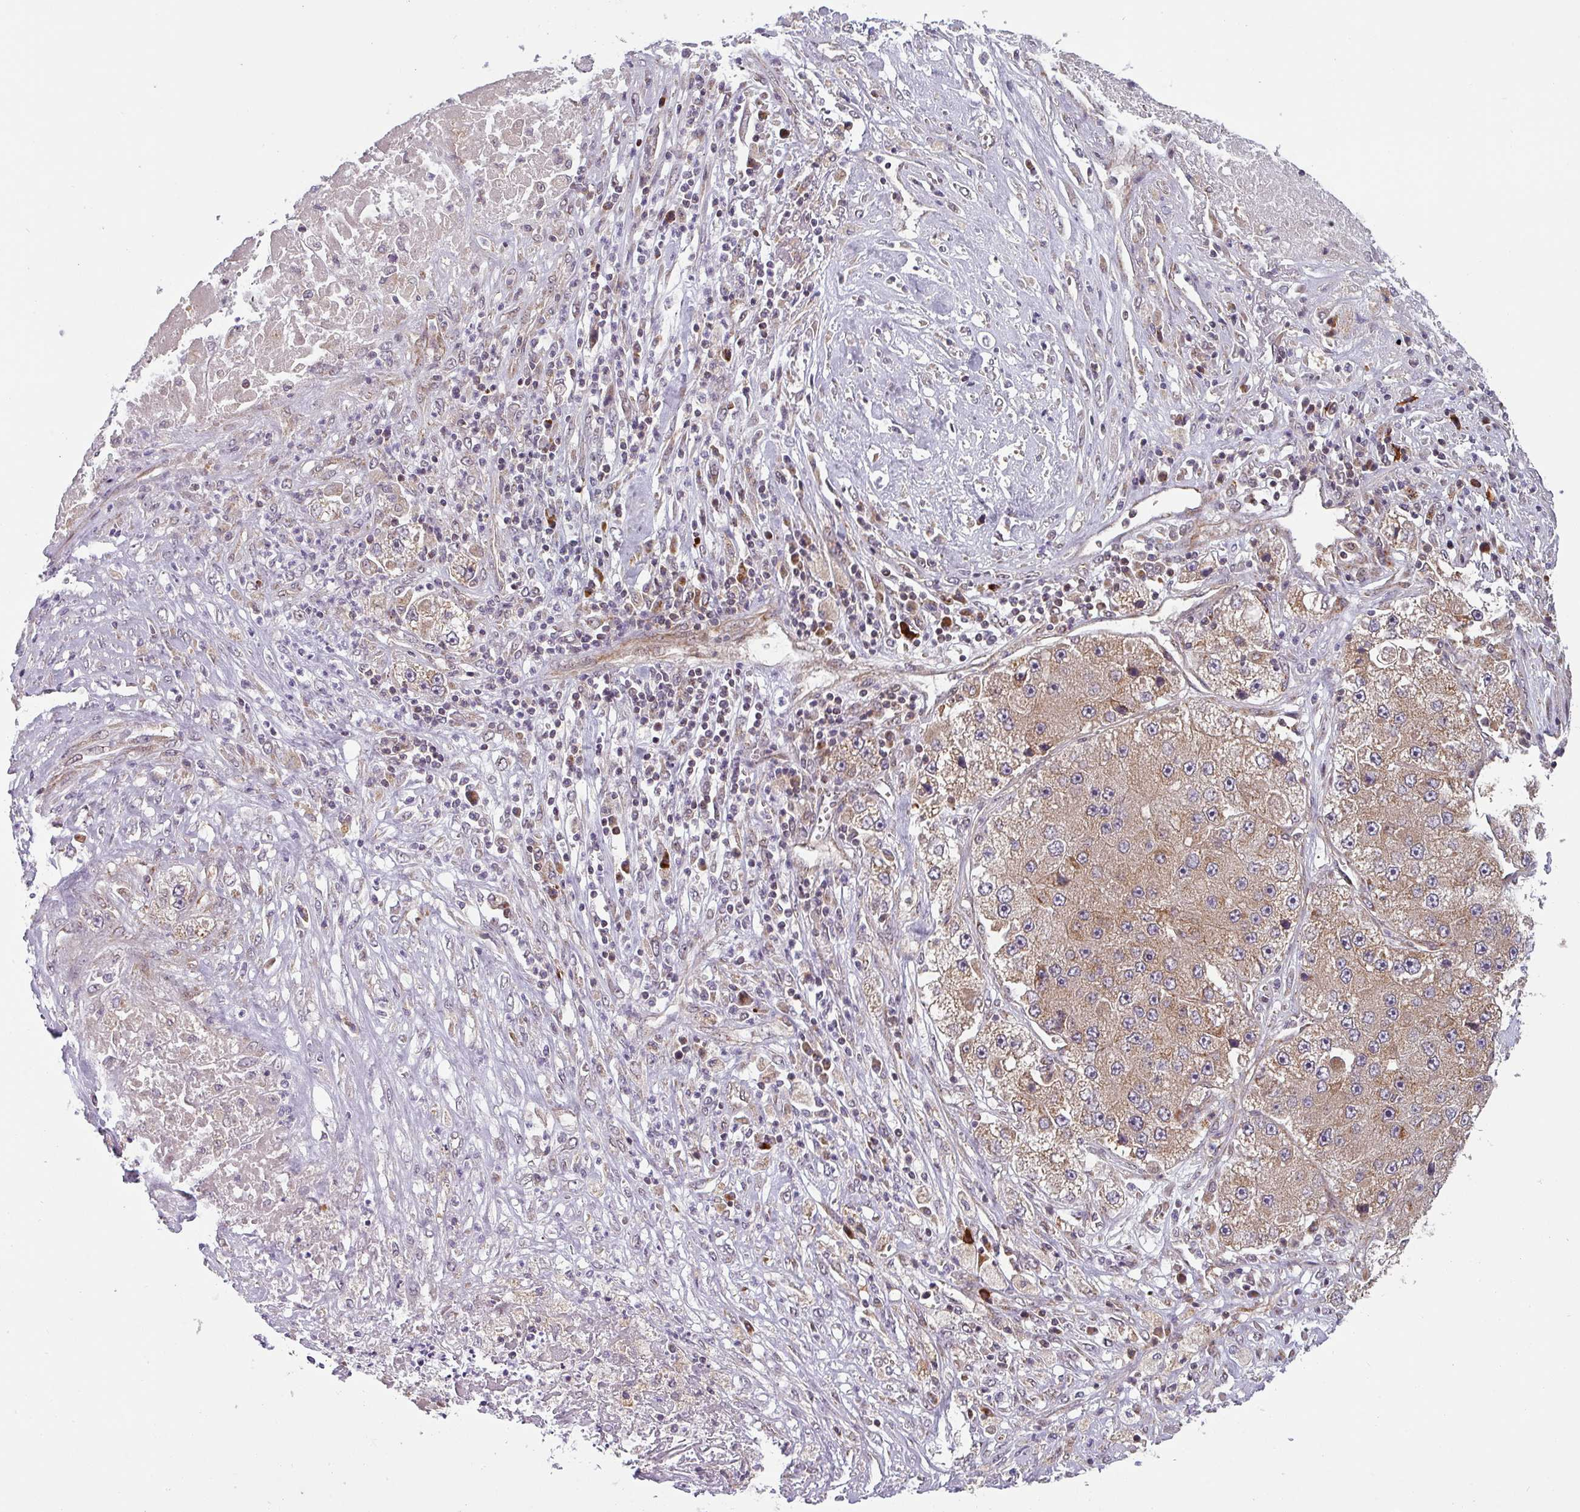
{"staining": {"intensity": "moderate", "quantity": ">75%", "location": "cytoplasmic/membranous"}, "tissue": "liver cancer", "cell_type": "Tumor cells", "image_type": "cancer", "snomed": [{"axis": "morphology", "description": "Carcinoma, Hepatocellular, NOS"}, {"axis": "topography", "description": "Liver"}], "caption": "The photomicrograph reveals immunohistochemical staining of liver cancer (hepatocellular carcinoma). There is moderate cytoplasmic/membranous staining is appreciated in about >75% of tumor cells.", "gene": "MRPS16", "patient": {"sex": "female", "age": 73}}